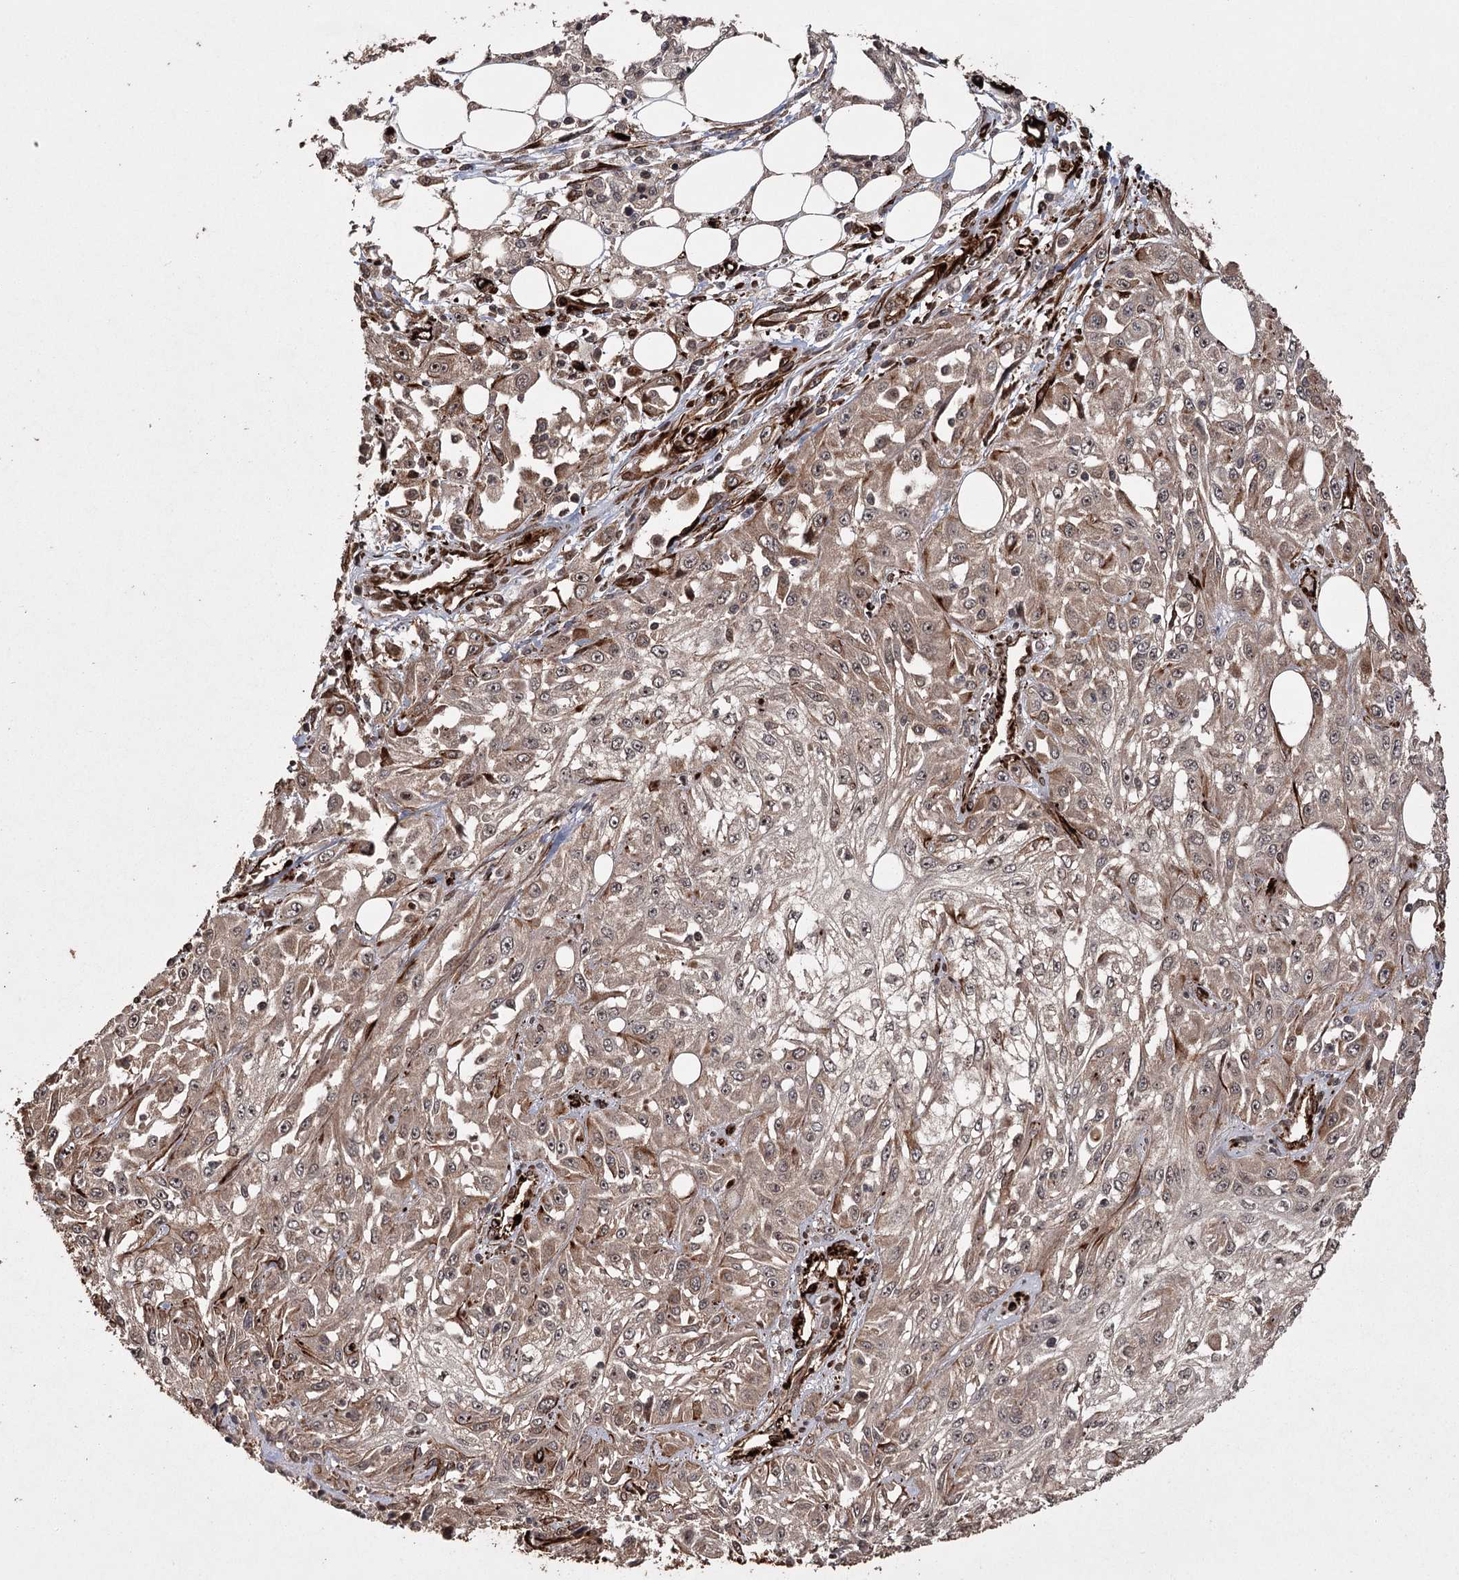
{"staining": {"intensity": "moderate", "quantity": ">75%", "location": "cytoplasmic/membranous"}, "tissue": "skin cancer", "cell_type": "Tumor cells", "image_type": "cancer", "snomed": [{"axis": "morphology", "description": "Squamous cell carcinoma, NOS"}, {"axis": "morphology", "description": "Squamous cell carcinoma, metastatic, NOS"}, {"axis": "topography", "description": "Skin"}, {"axis": "topography", "description": "Lymph node"}], "caption": "Skin cancer stained with a protein marker reveals moderate staining in tumor cells.", "gene": "RPAP3", "patient": {"sex": "male", "age": 75}}